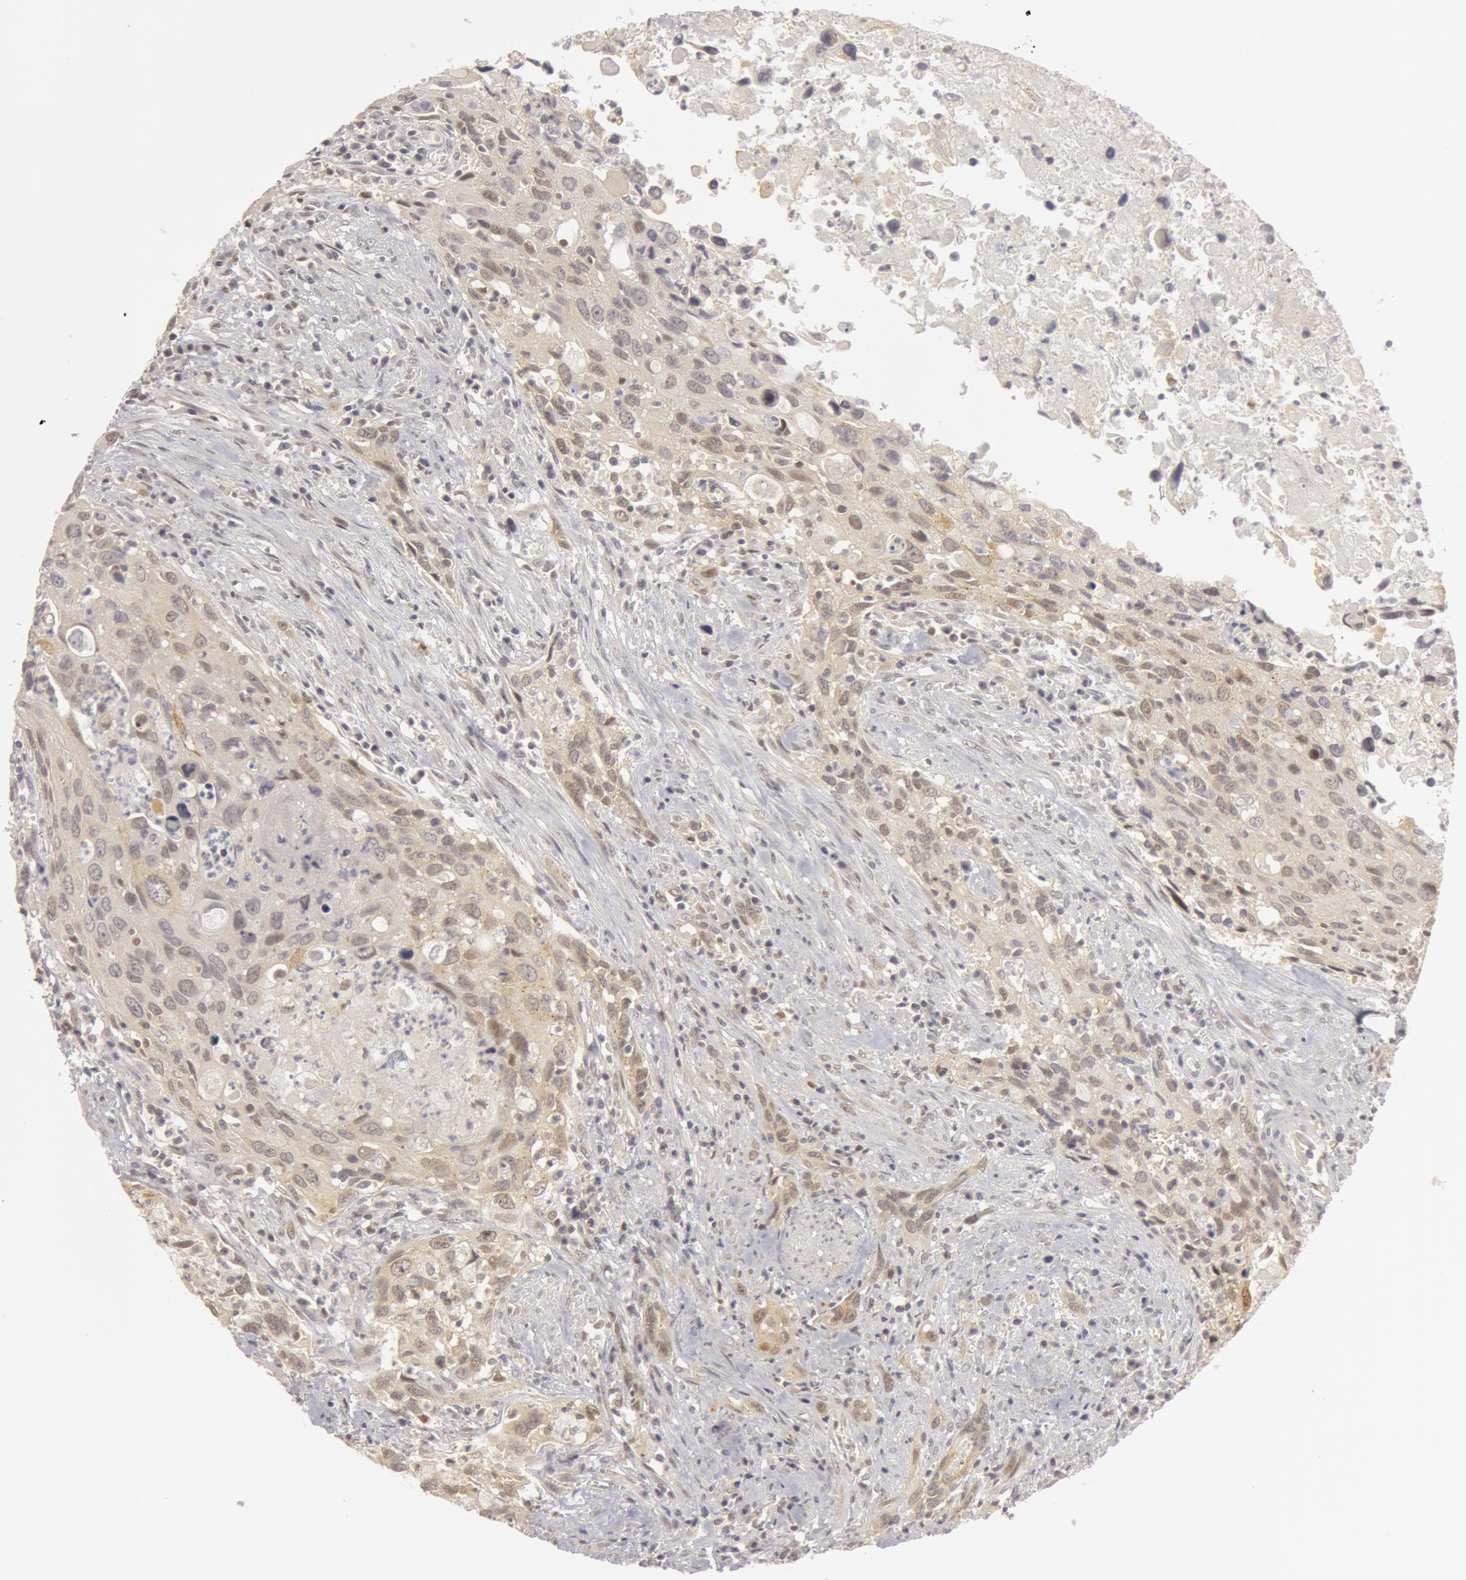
{"staining": {"intensity": "negative", "quantity": "none", "location": "none"}, "tissue": "urothelial cancer", "cell_type": "Tumor cells", "image_type": "cancer", "snomed": [{"axis": "morphology", "description": "Urothelial carcinoma, High grade"}, {"axis": "topography", "description": "Urinary bladder"}], "caption": "Immunohistochemical staining of human urothelial cancer displays no significant expression in tumor cells.", "gene": "OASL", "patient": {"sex": "male", "age": 71}}